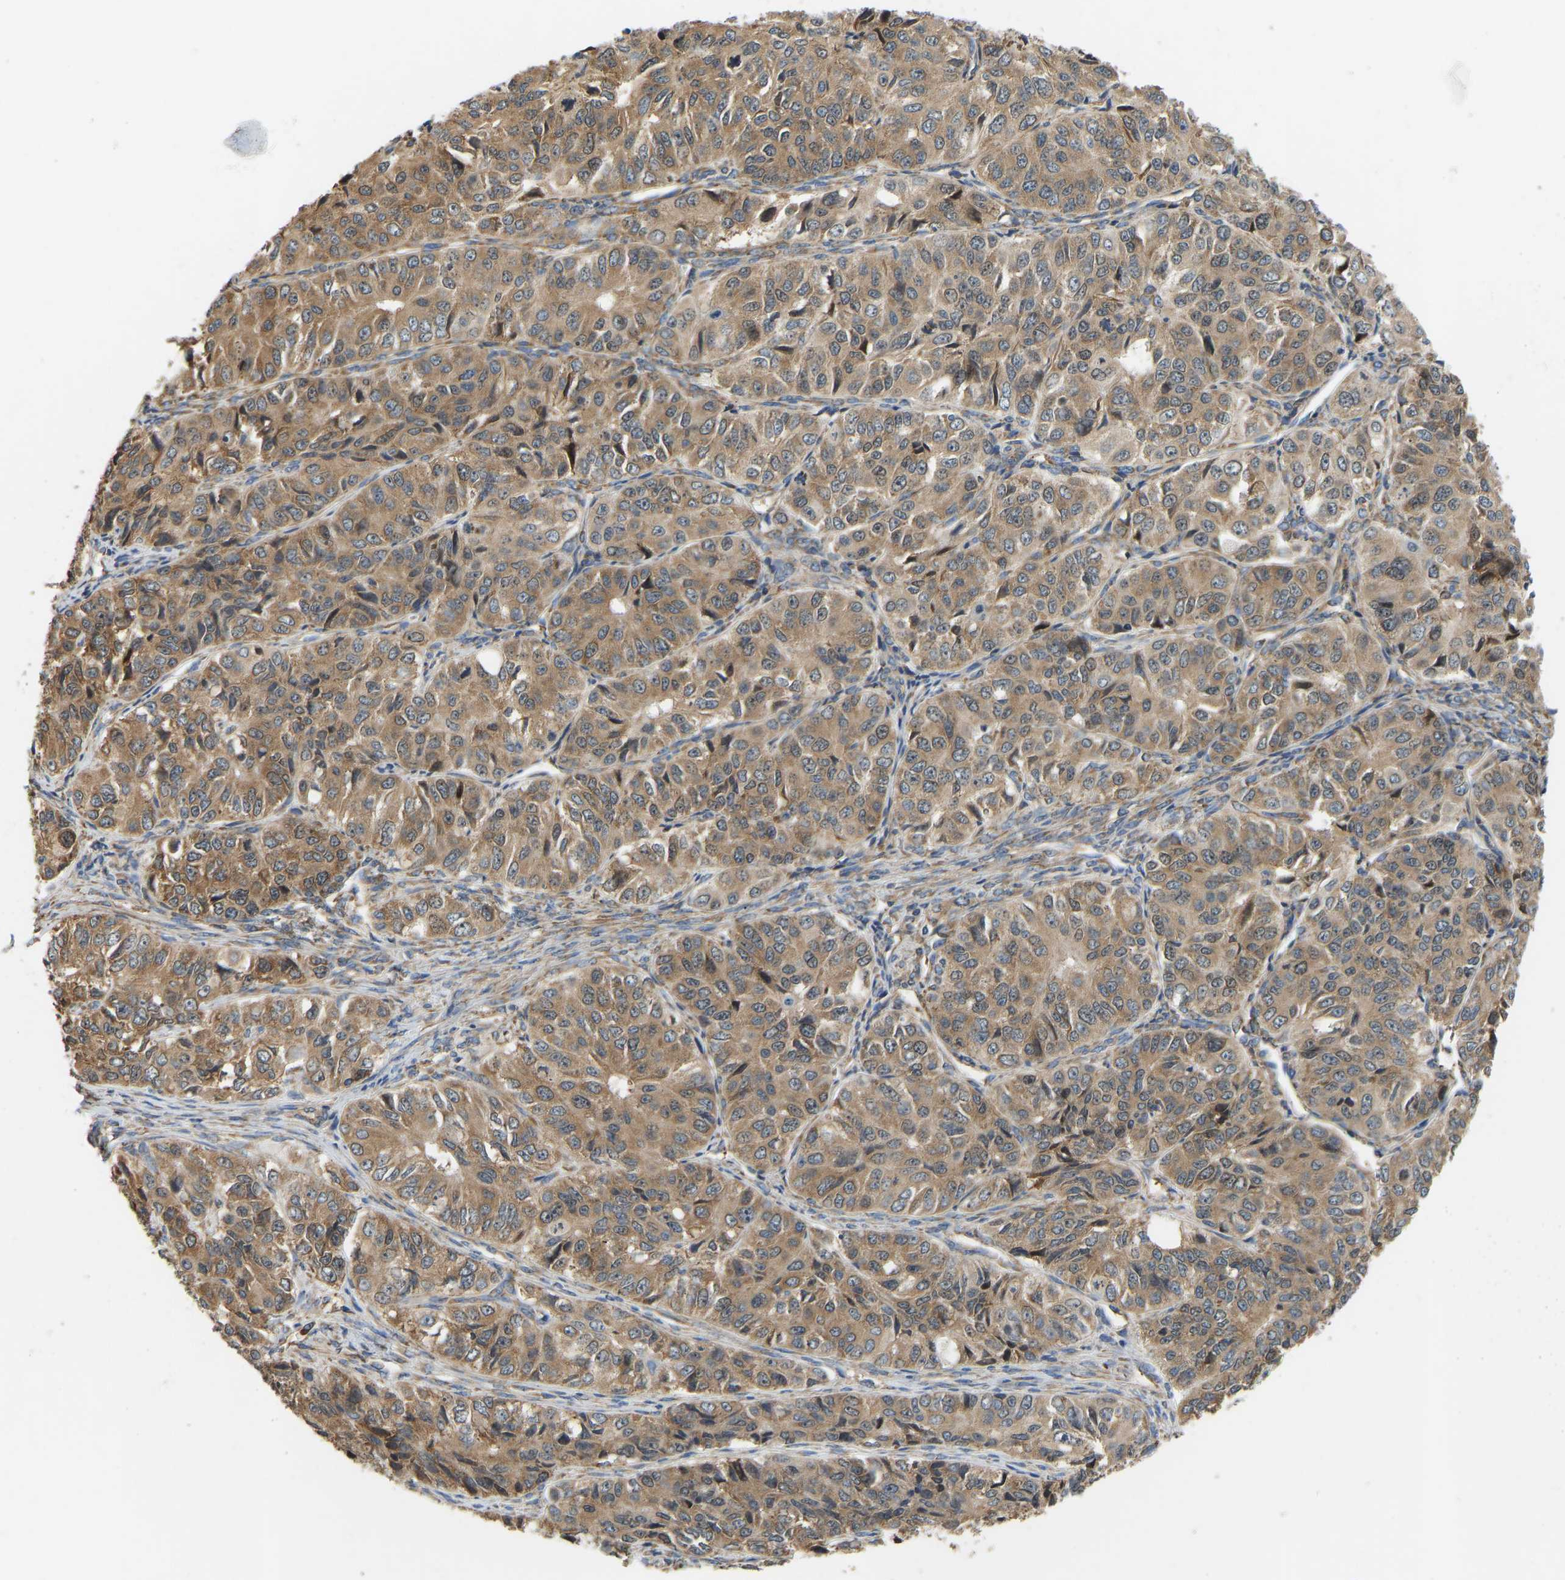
{"staining": {"intensity": "moderate", "quantity": ">75%", "location": "cytoplasmic/membranous"}, "tissue": "ovarian cancer", "cell_type": "Tumor cells", "image_type": "cancer", "snomed": [{"axis": "morphology", "description": "Carcinoma, endometroid"}, {"axis": "topography", "description": "Ovary"}], "caption": "Ovarian endometroid carcinoma stained for a protein demonstrates moderate cytoplasmic/membranous positivity in tumor cells.", "gene": "RPS6KB2", "patient": {"sex": "female", "age": 51}}